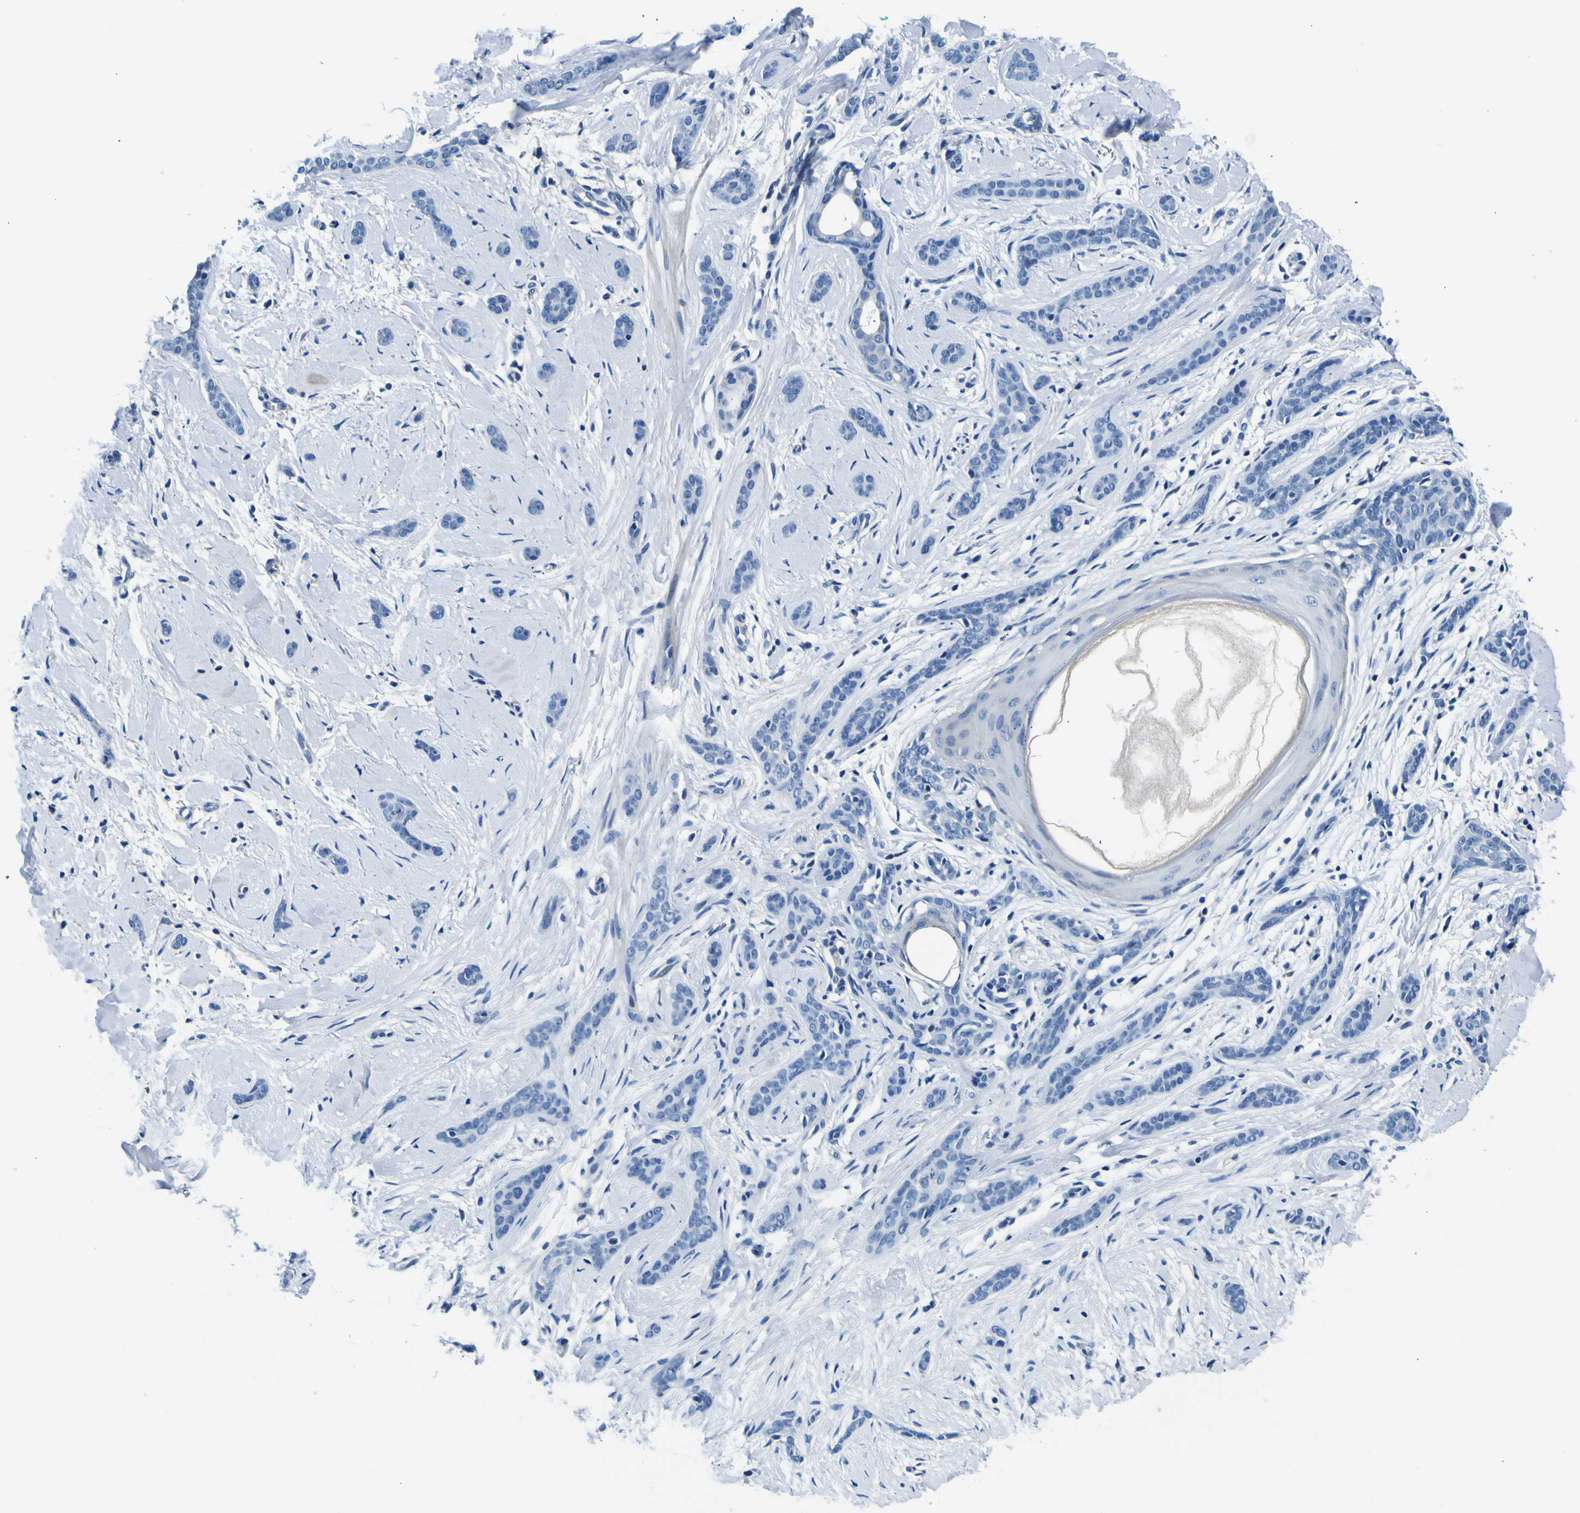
{"staining": {"intensity": "negative", "quantity": "none", "location": "none"}, "tissue": "skin cancer", "cell_type": "Tumor cells", "image_type": "cancer", "snomed": [{"axis": "morphology", "description": "Basal cell carcinoma"}, {"axis": "morphology", "description": "Adnexal tumor, benign"}, {"axis": "topography", "description": "Skin"}], "caption": "High magnification brightfield microscopy of benign adnexal tumor (skin) stained with DAB (3,3'-diaminobenzidine) (brown) and counterstained with hematoxylin (blue): tumor cells show no significant expression.", "gene": "ADGRA2", "patient": {"sex": "female", "age": 42}}